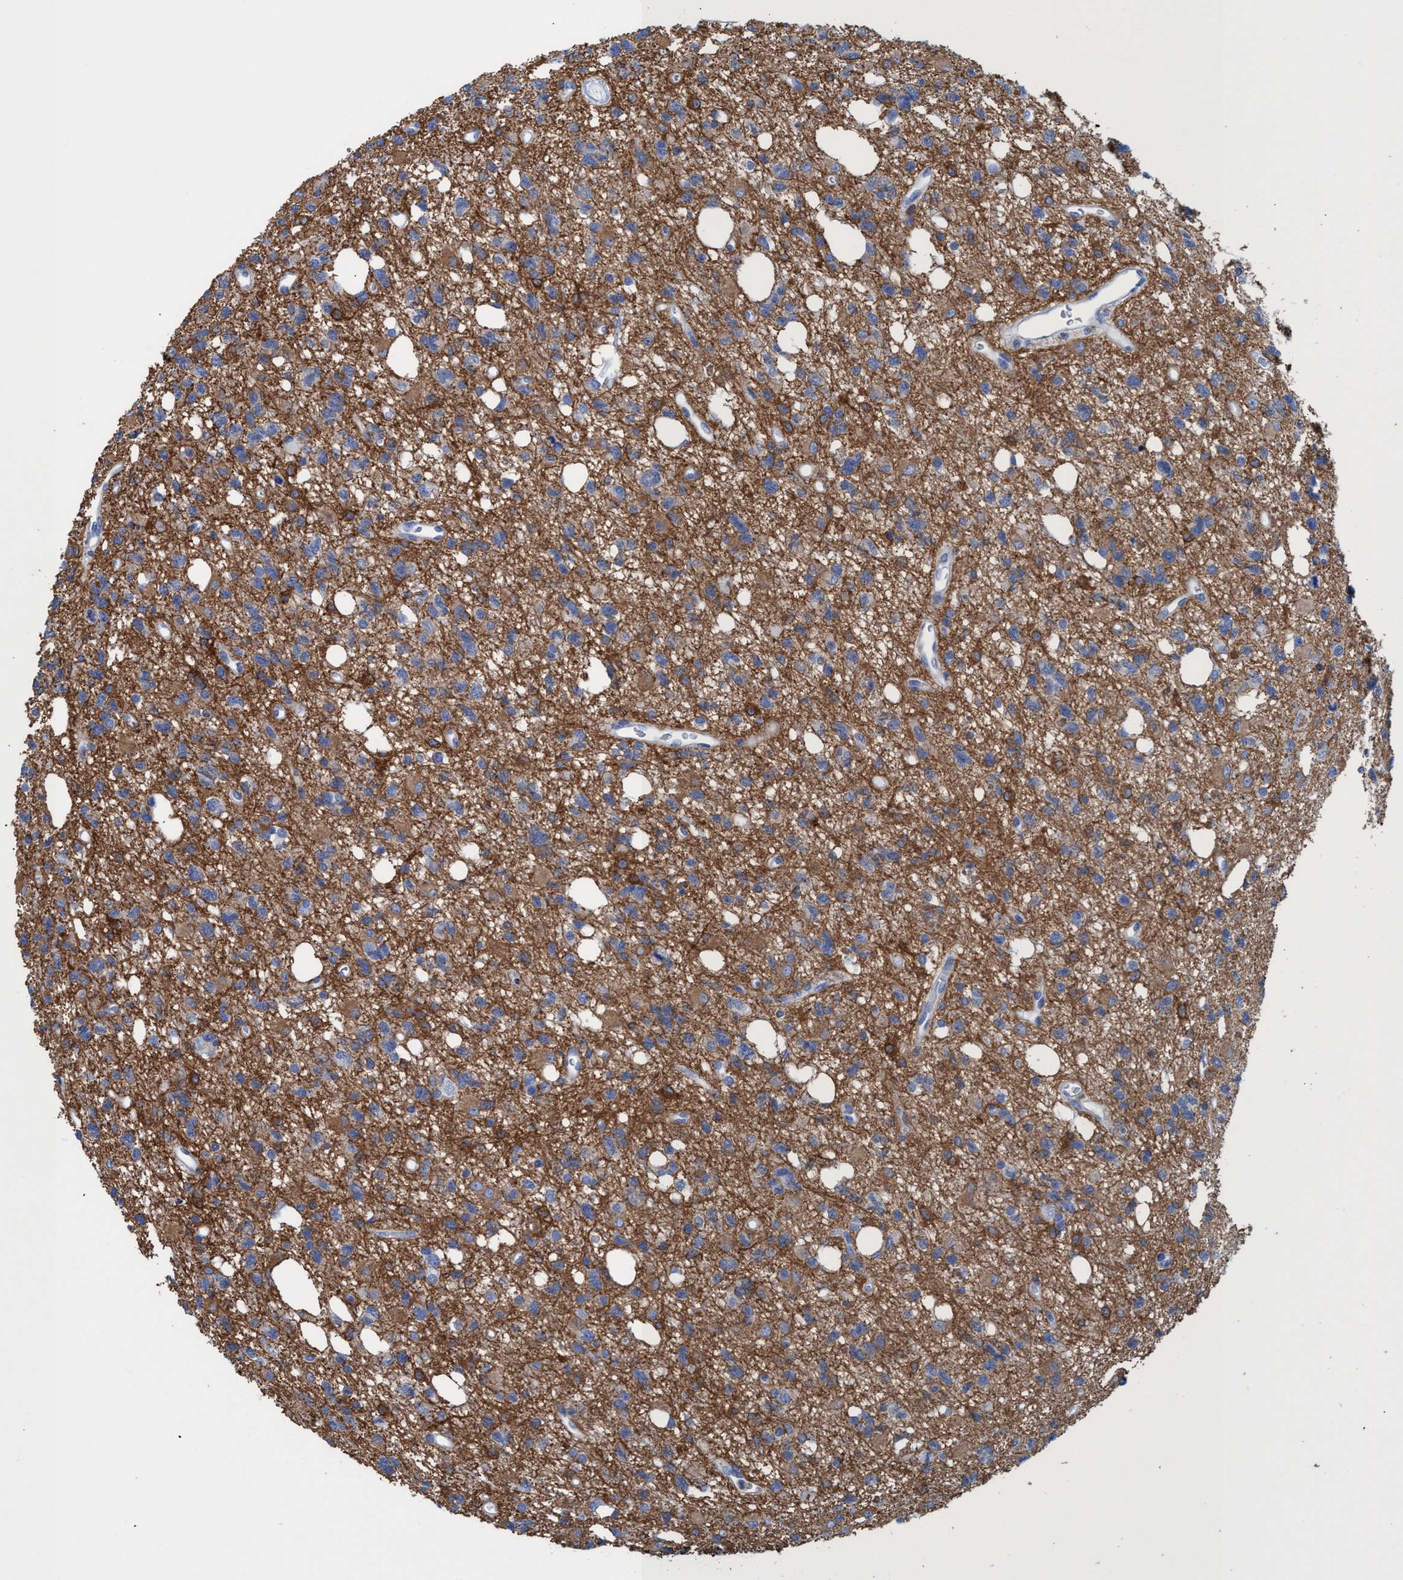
{"staining": {"intensity": "moderate", "quantity": ">75%", "location": "cytoplasmic/membranous"}, "tissue": "glioma", "cell_type": "Tumor cells", "image_type": "cancer", "snomed": [{"axis": "morphology", "description": "Glioma, malignant, High grade"}, {"axis": "topography", "description": "Brain"}], "caption": "Glioma tissue displays moderate cytoplasmic/membranous expression in approximately >75% of tumor cells, visualized by immunohistochemistry.", "gene": "EZR", "patient": {"sex": "female", "age": 62}}